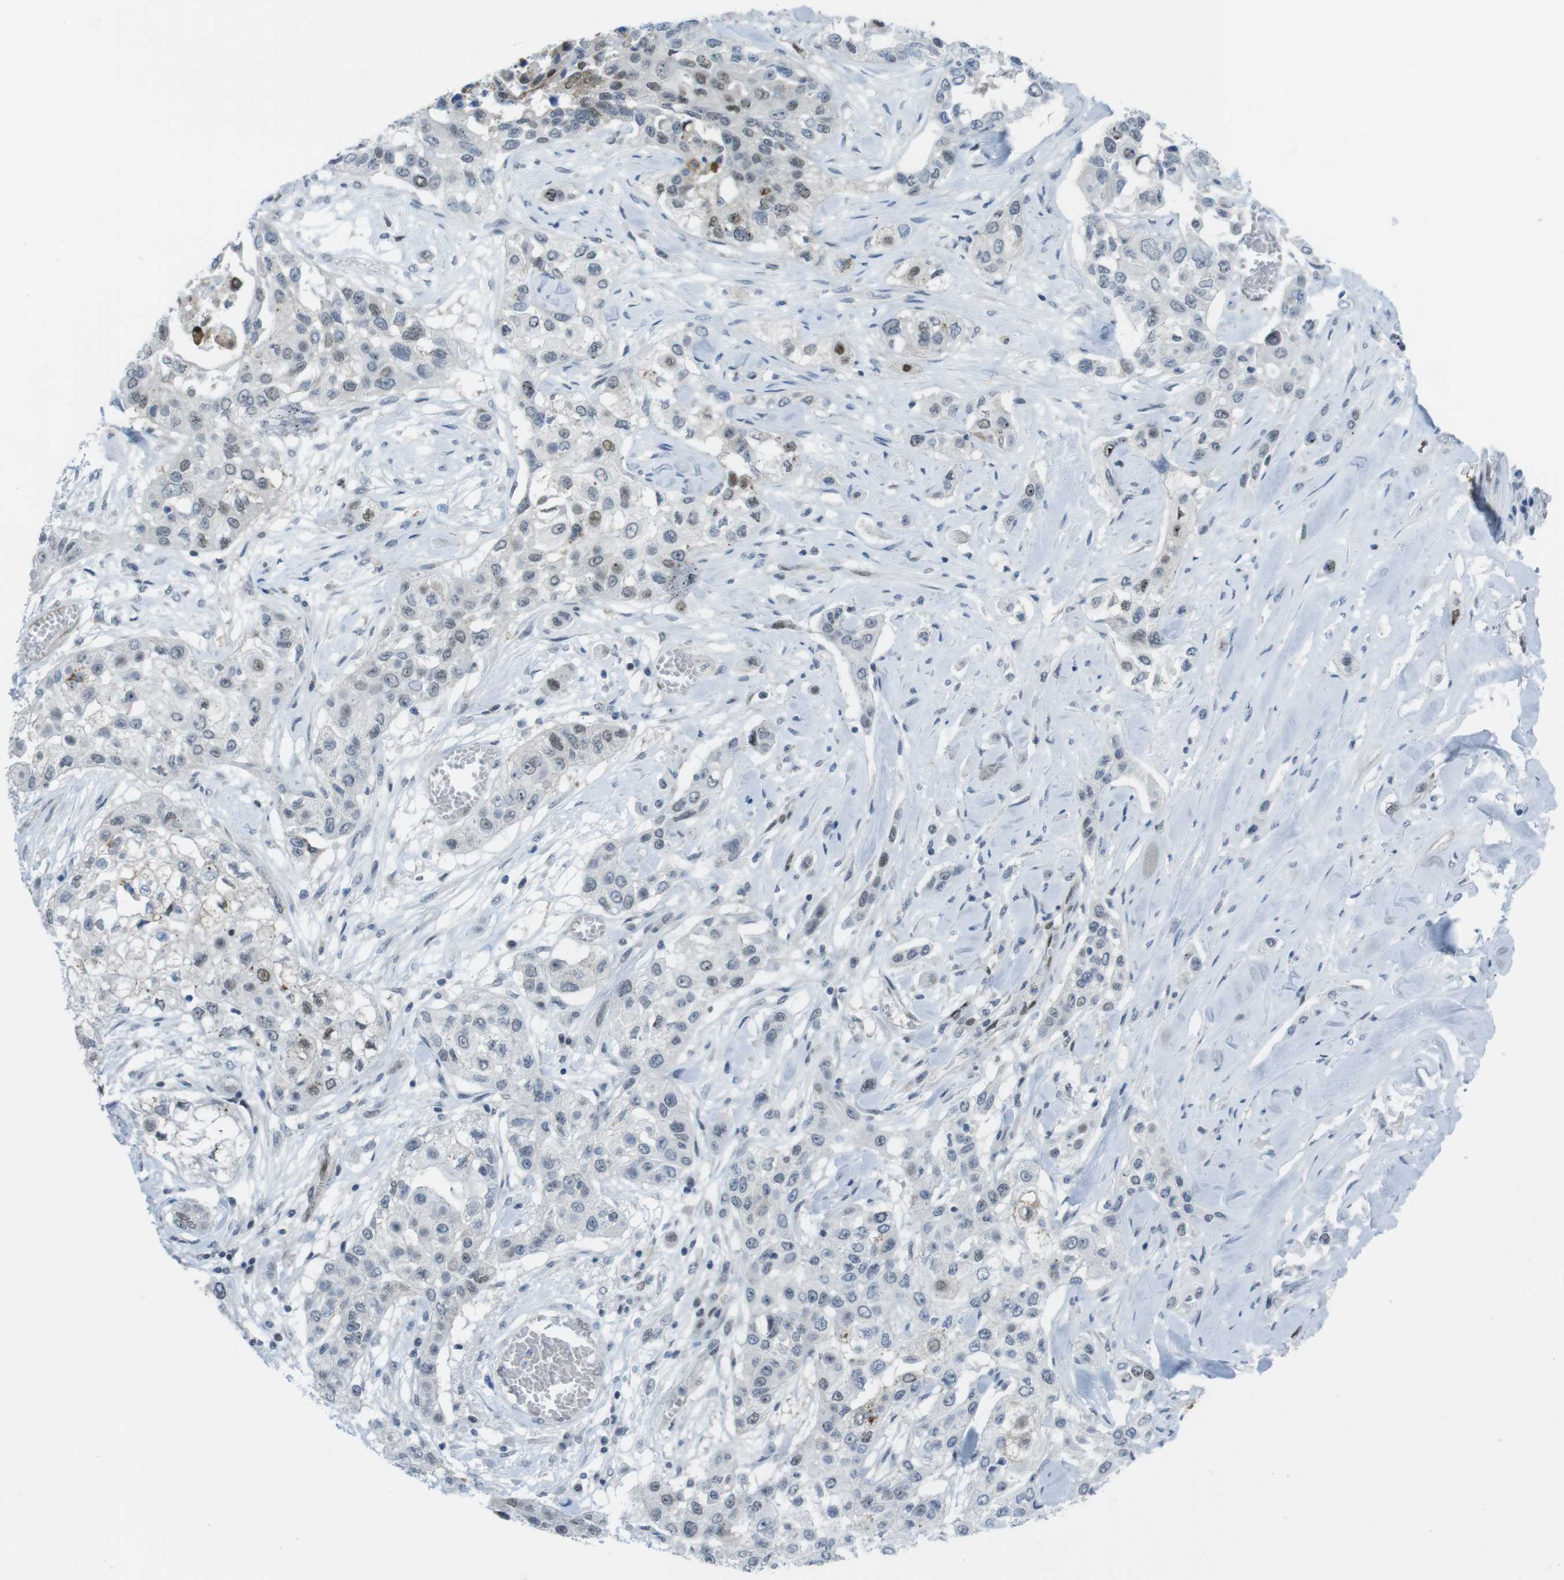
{"staining": {"intensity": "moderate", "quantity": "<25%", "location": "nuclear"}, "tissue": "lung cancer", "cell_type": "Tumor cells", "image_type": "cancer", "snomed": [{"axis": "morphology", "description": "Squamous cell carcinoma, NOS"}, {"axis": "topography", "description": "Lung"}], "caption": "High-magnification brightfield microscopy of lung cancer stained with DAB (brown) and counterstained with hematoxylin (blue). tumor cells exhibit moderate nuclear expression is seen in about<25% of cells.", "gene": "UBB", "patient": {"sex": "male", "age": 71}}